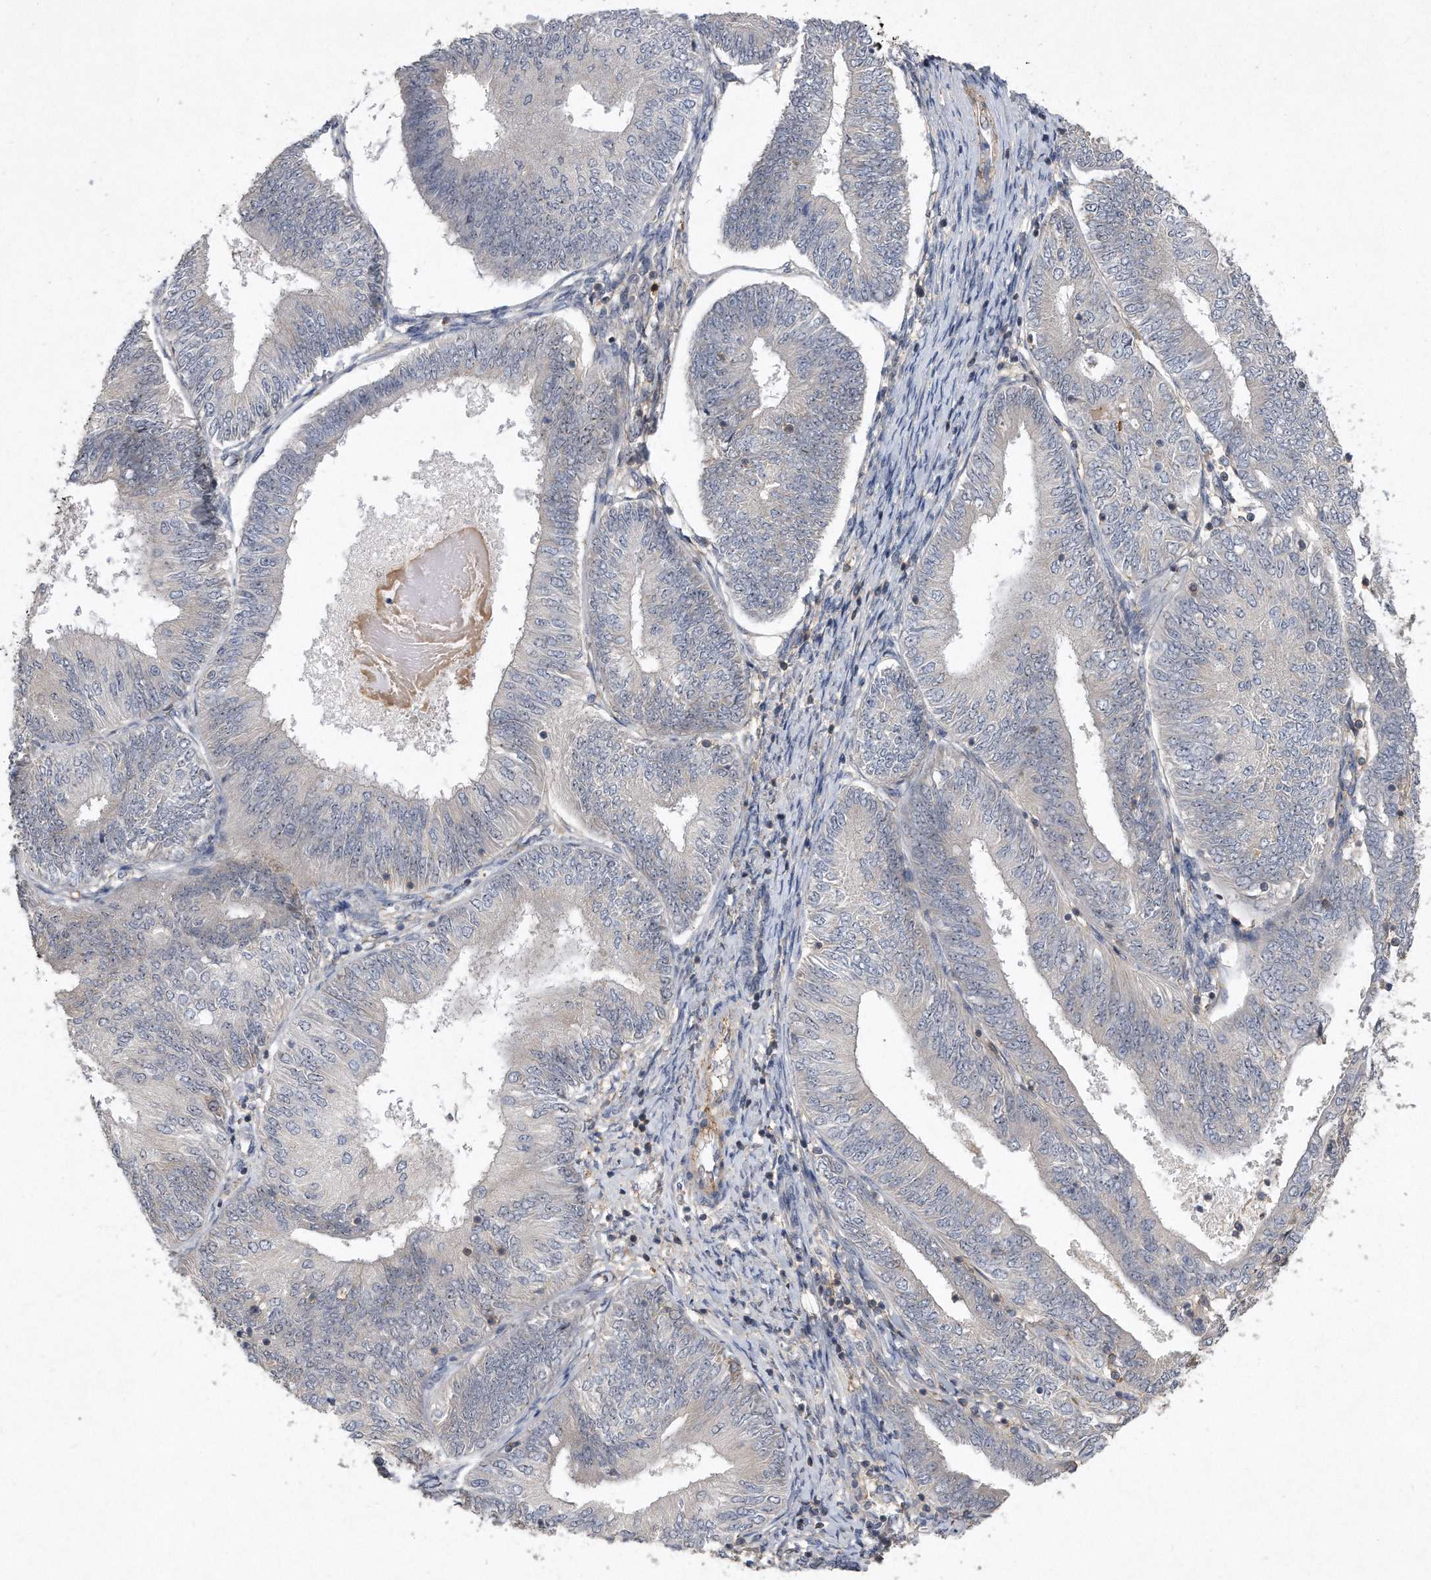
{"staining": {"intensity": "negative", "quantity": "none", "location": "none"}, "tissue": "endometrial cancer", "cell_type": "Tumor cells", "image_type": "cancer", "snomed": [{"axis": "morphology", "description": "Adenocarcinoma, NOS"}, {"axis": "topography", "description": "Endometrium"}], "caption": "An immunohistochemistry image of endometrial cancer (adenocarcinoma) is shown. There is no staining in tumor cells of endometrial cancer (adenocarcinoma). Brightfield microscopy of immunohistochemistry (IHC) stained with DAB (brown) and hematoxylin (blue), captured at high magnification.", "gene": "PGBD2", "patient": {"sex": "female", "age": 58}}